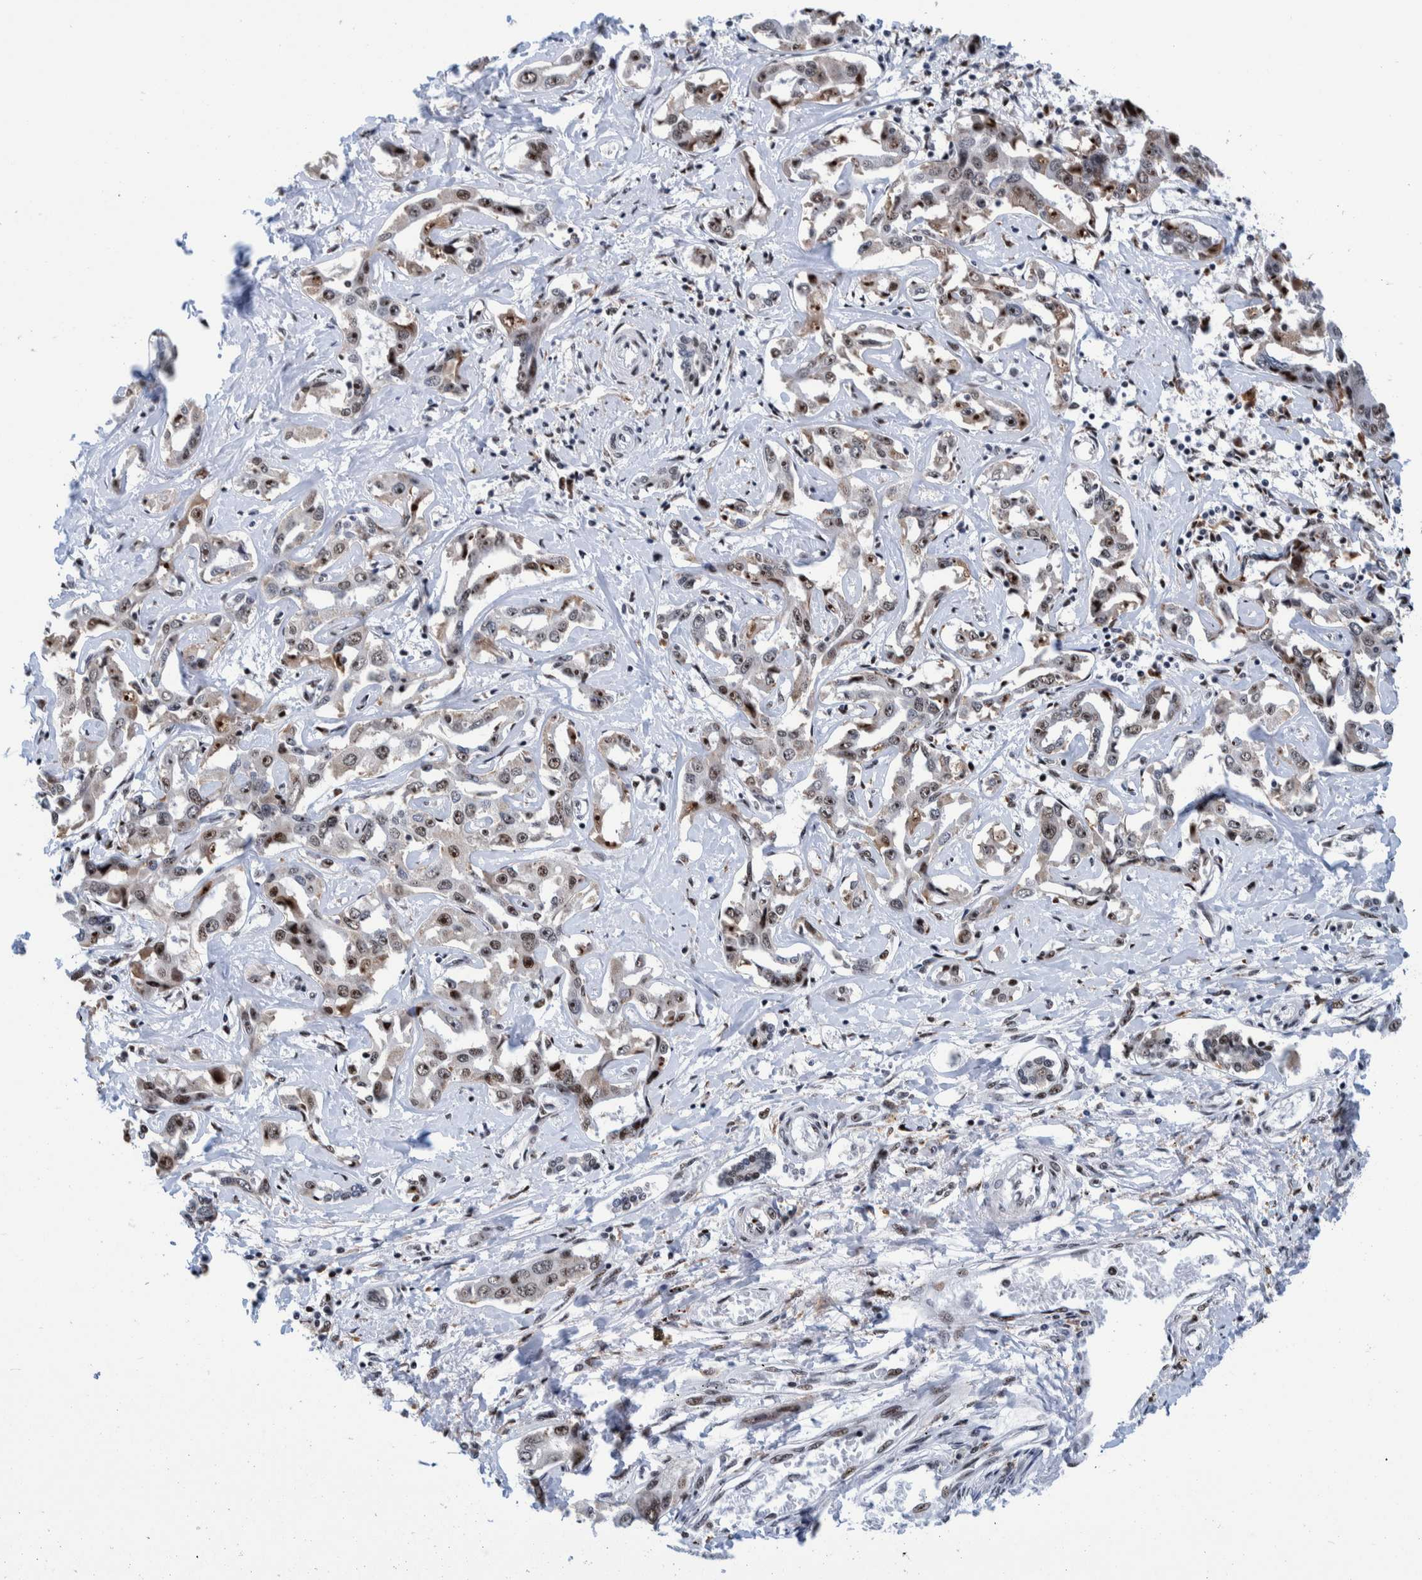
{"staining": {"intensity": "strong", "quantity": "25%-75%", "location": "nuclear"}, "tissue": "liver cancer", "cell_type": "Tumor cells", "image_type": "cancer", "snomed": [{"axis": "morphology", "description": "Cholangiocarcinoma"}, {"axis": "topography", "description": "Liver"}], "caption": "Human liver cancer (cholangiocarcinoma) stained with a protein marker exhibits strong staining in tumor cells.", "gene": "EFTUD2", "patient": {"sex": "male", "age": 59}}